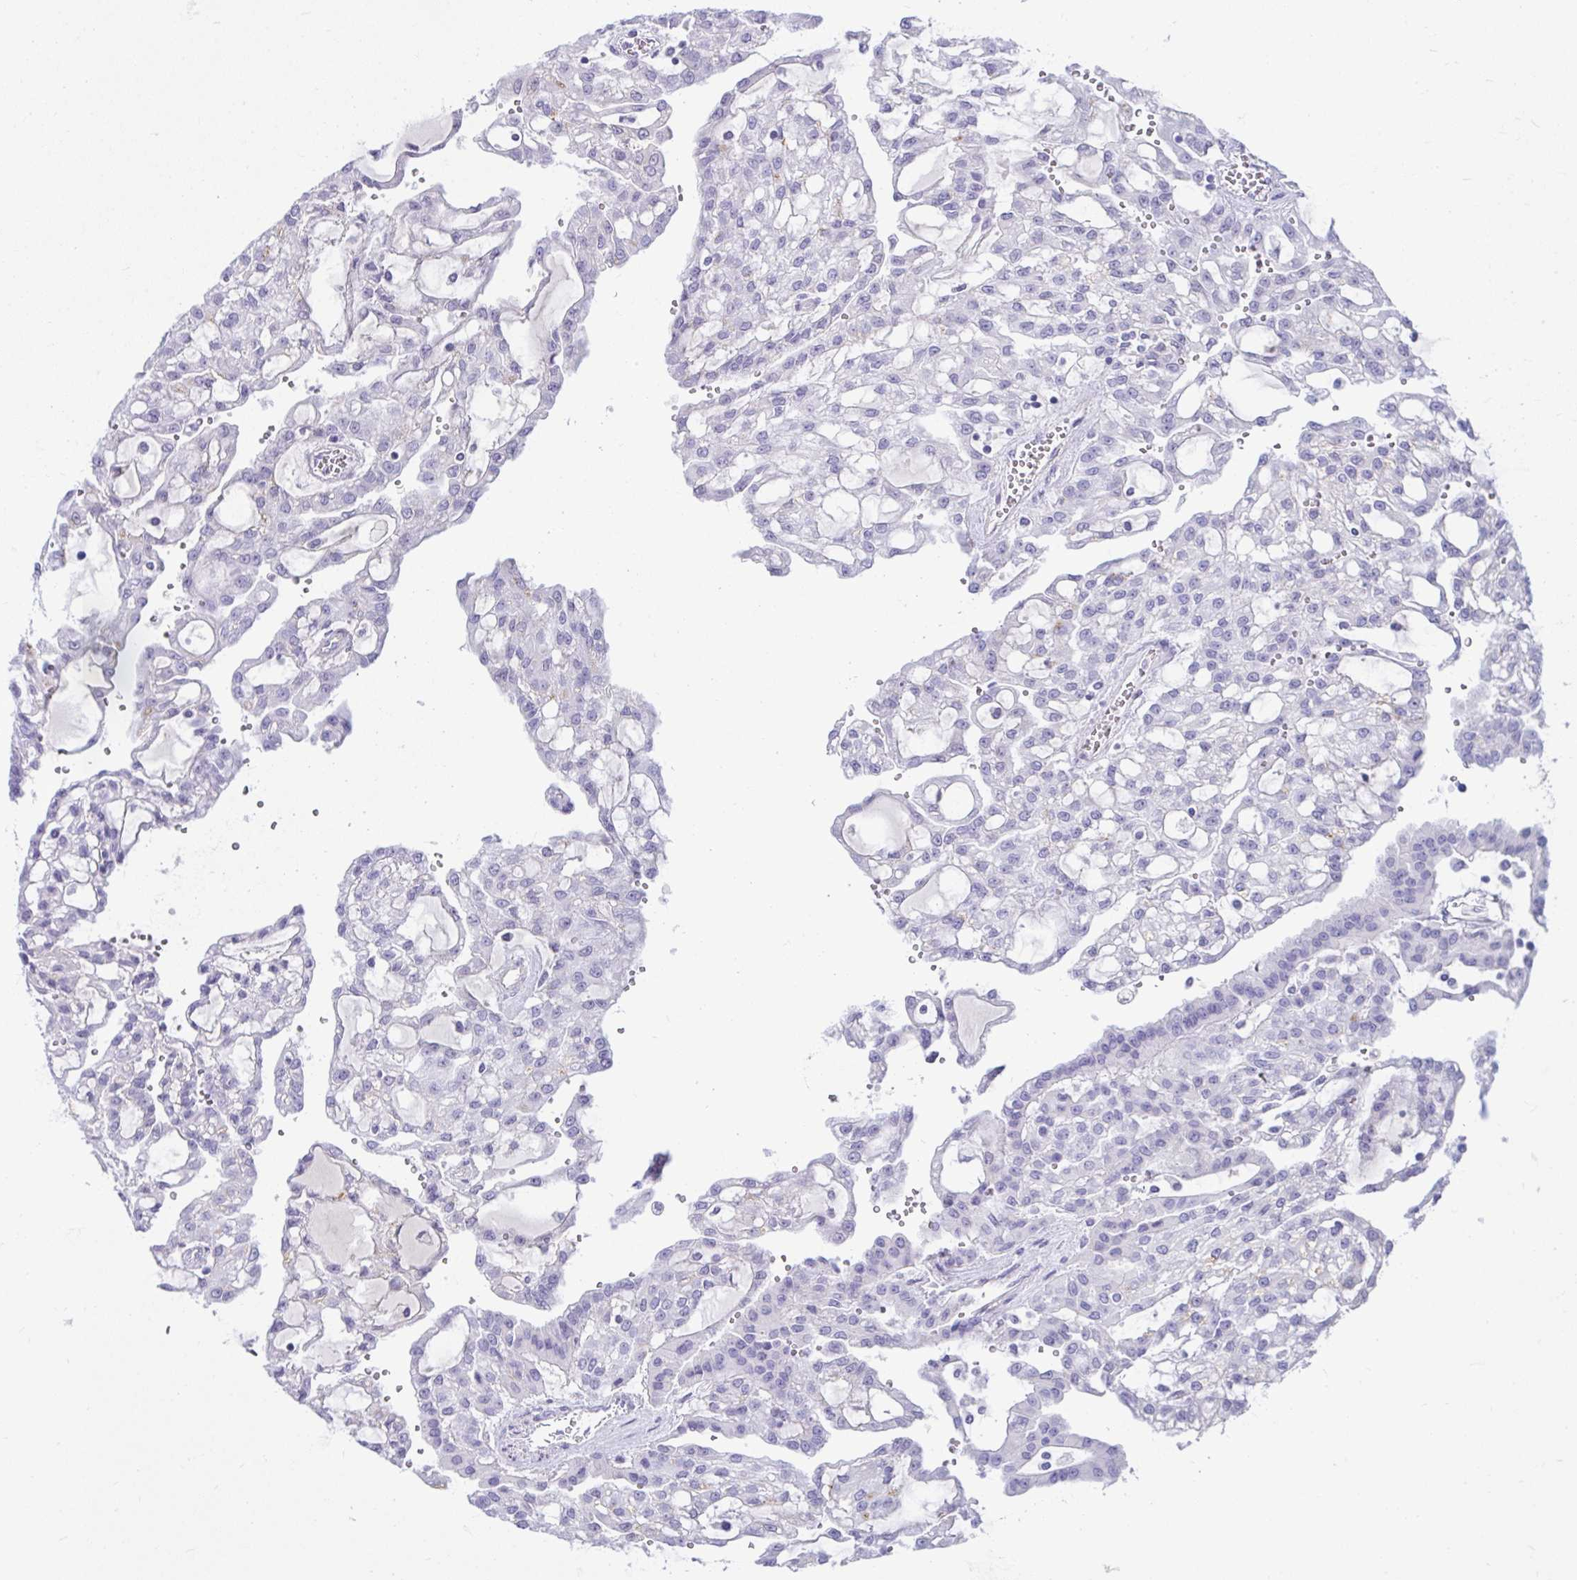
{"staining": {"intensity": "negative", "quantity": "none", "location": "none"}, "tissue": "renal cancer", "cell_type": "Tumor cells", "image_type": "cancer", "snomed": [{"axis": "morphology", "description": "Adenocarcinoma, NOS"}, {"axis": "topography", "description": "Kidney"}], "caption": "Immunohistochemical staining of human renal adenocarcinoma shows no significant staining in tumor cells.", "gene": "LRRC36", "patient": {"sex": "male", "age": 63}}